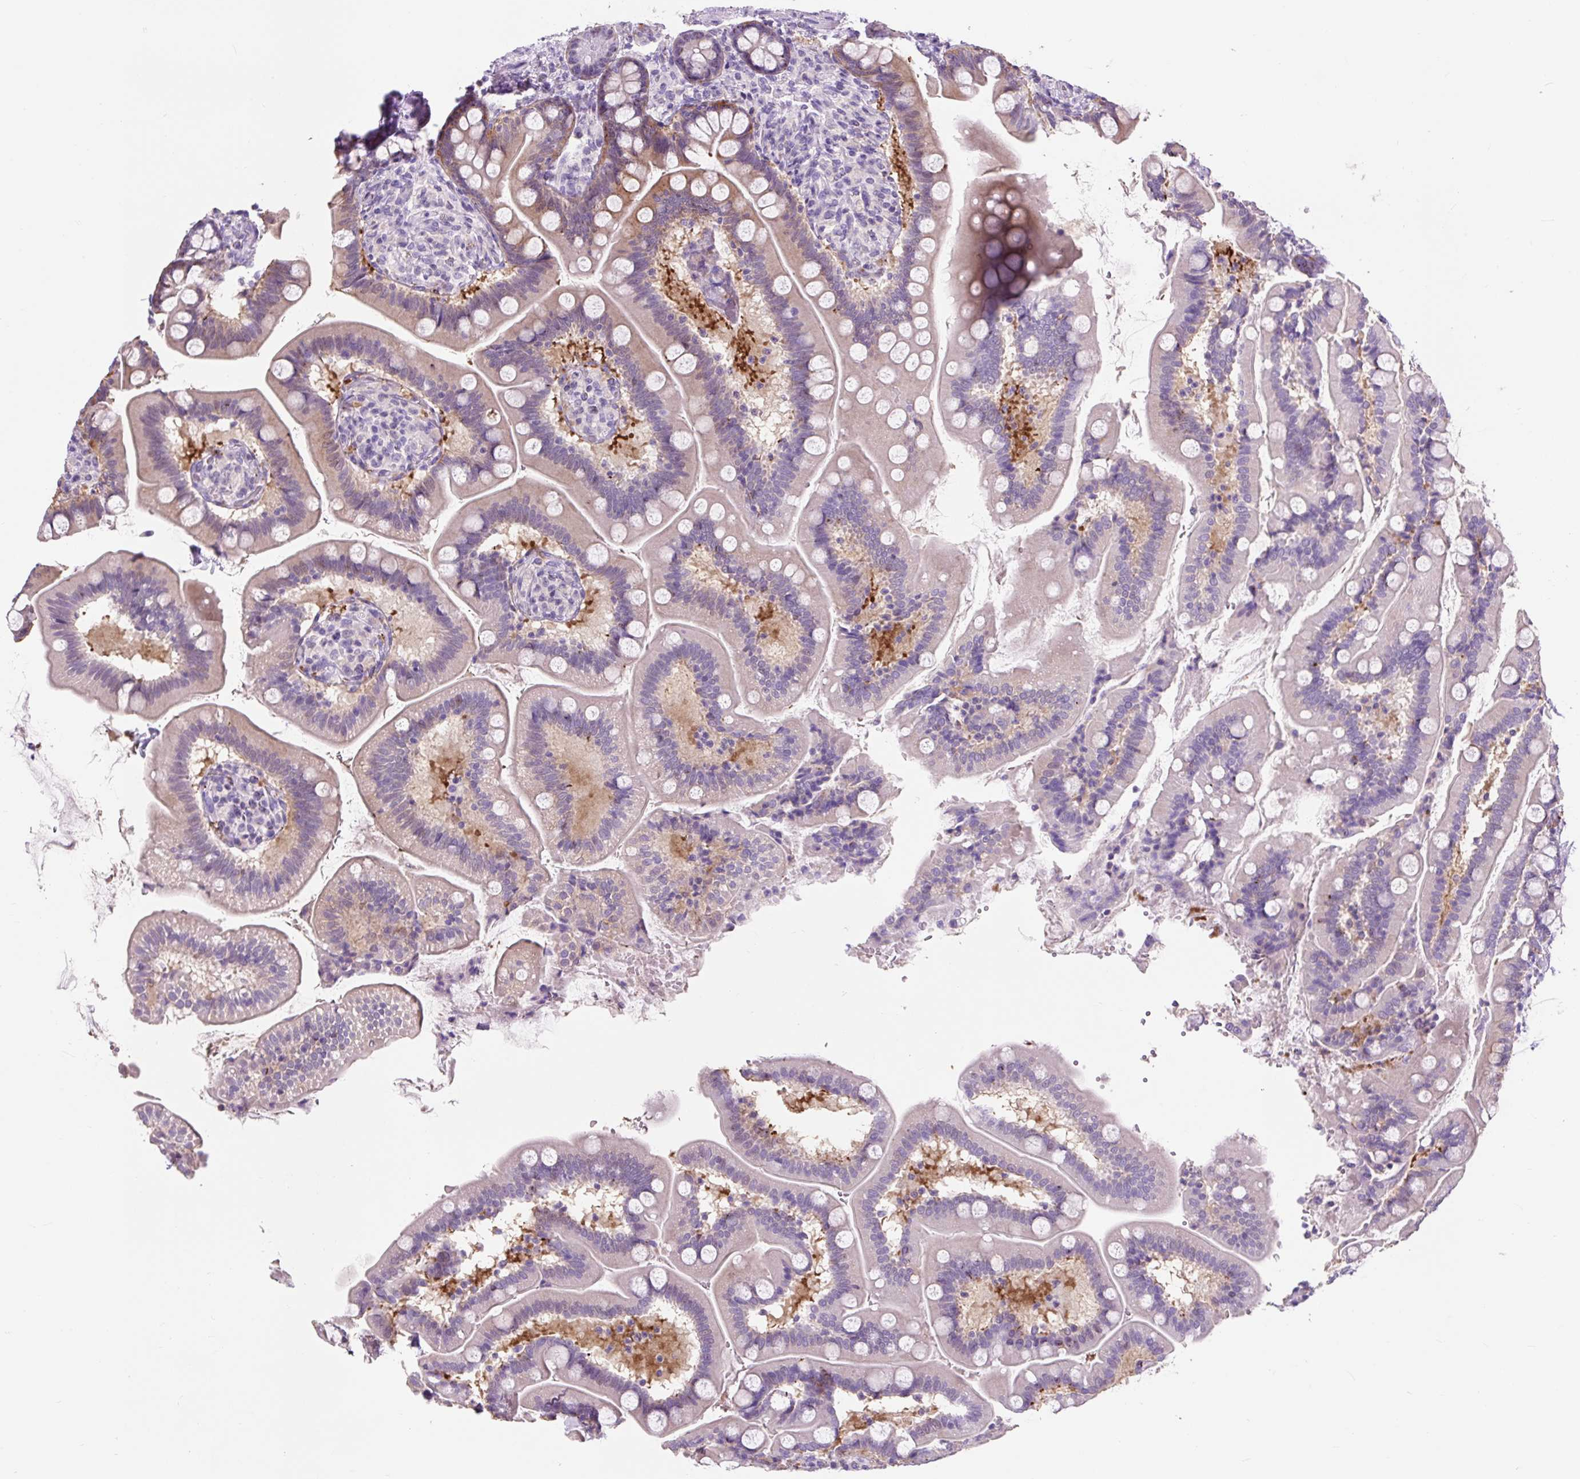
{"staining": {"intensity": "weak", "quantity": "25%-75%", "location": "cytoplasmic/membranous"}, "tissue": "small intestine", "cell_type": "Glandular cells", "image_type": "normal", "snomed": [{"axis": "morphology", "description": "Normal tissue, NOS"}, {"axis": "topography", "description": "Small intestine"}], "caption": "Immunohistochemical staining of normal human small intestine reveals low levels of weak cytoplasmic/membranous expression in about 25%-75% of glandular cells. The protein is shown in brown color, while the nuclei are stained blue.", "gene": "OR10A7", "patient": {"sex": "female", "age": 64}}